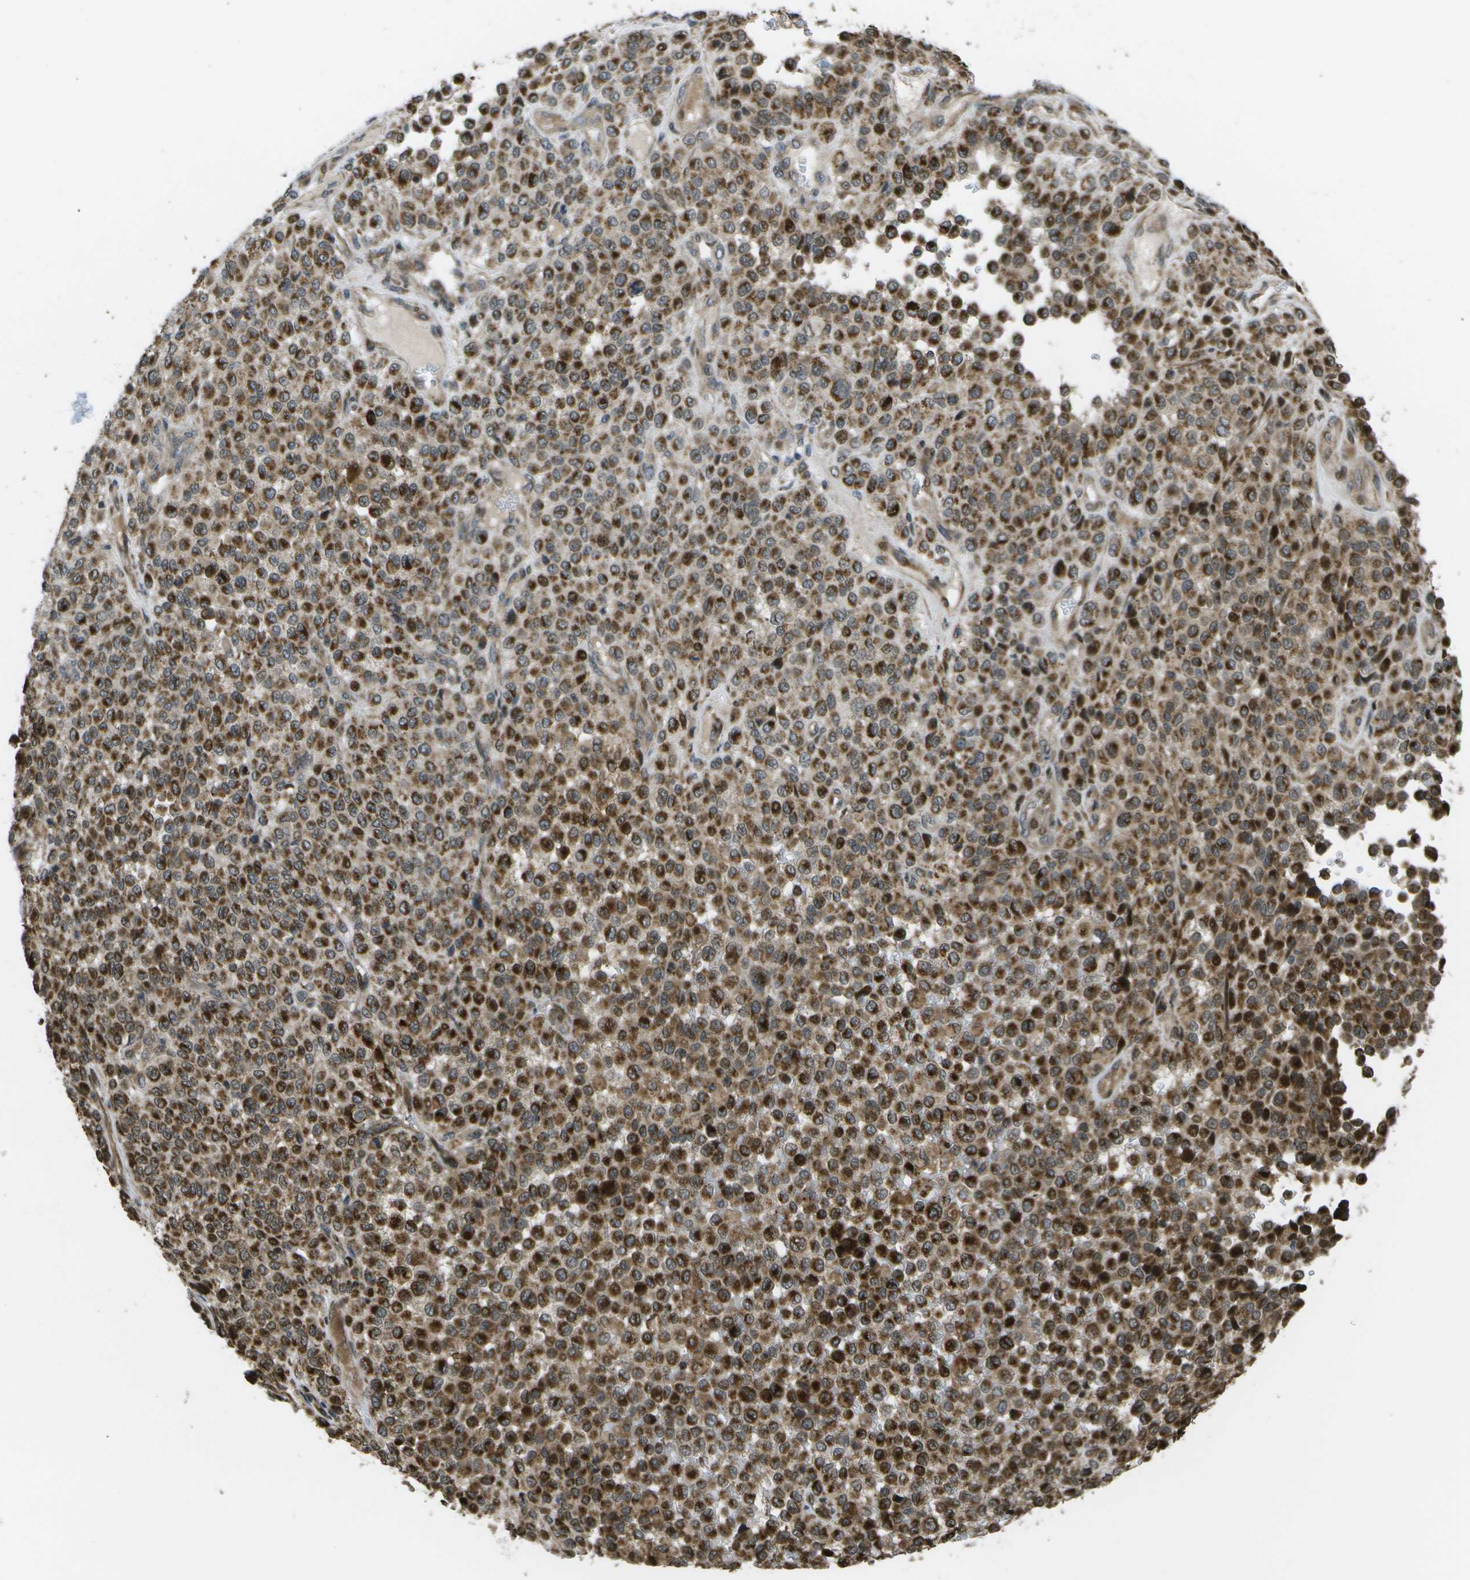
{"staining": {"intensity": "strong", "quantity": ">75%", "location": "cytoplasmic/membranous"}, "tissue": "melanoma", "cell_type": "Tumor cells", "image_type": "cancer", "snomed": [{"axis": "morphology", "description": "Malignant melanoma, Metastatic site"}, {"axis": "topography", "description": "Pancreas"}], "caption": "Melanoma stained for a protein reveals strong cytoplasmic/membranous positivity in tumor cells. The staining was performed using DAB, with brown indicating positive protein expression. Nuclei are stained blue with hematoxylin.", "gene": "AXIN2", "patient": {"sex": "female", "age": 30}}